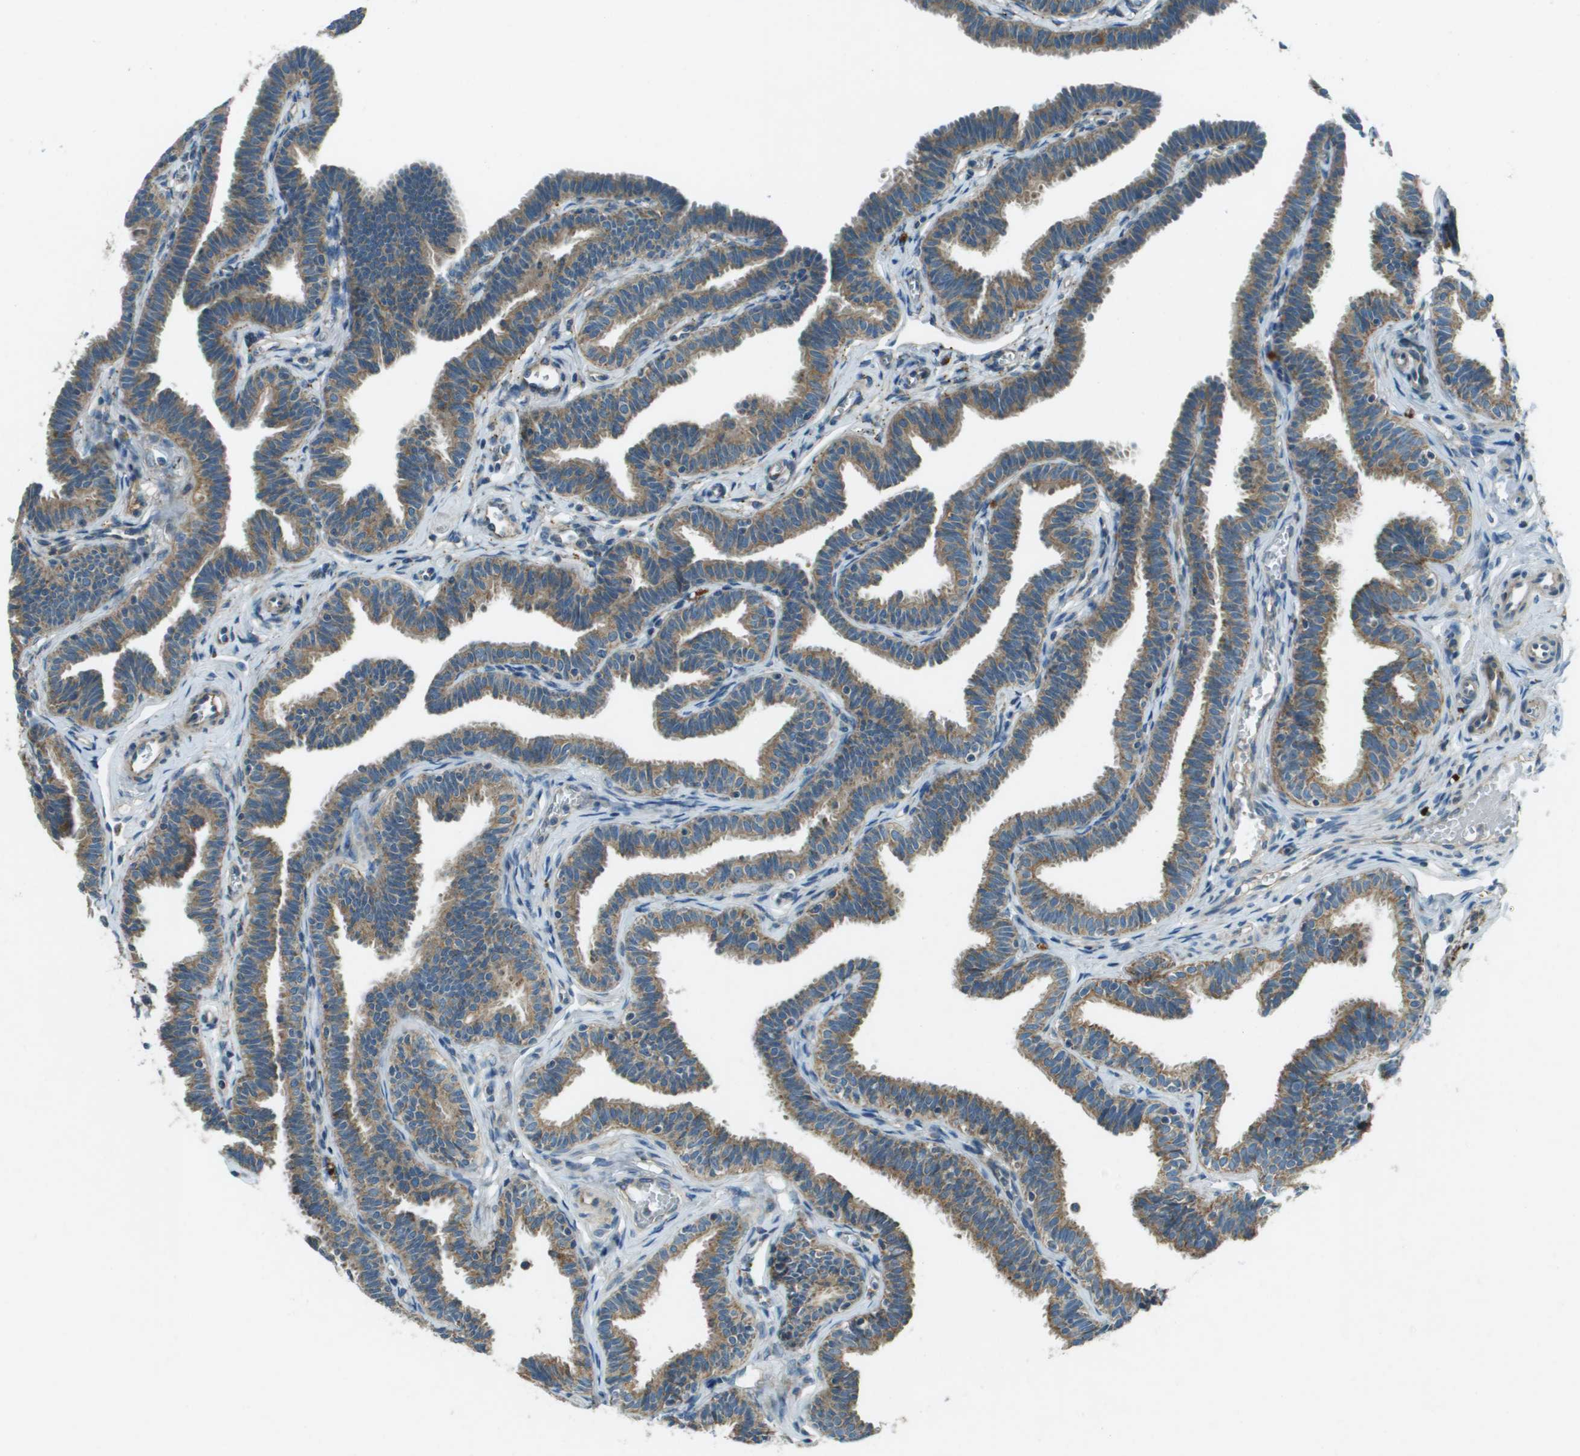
{"staining": {"intensity": "moderate", "quantity": ">75%", "location": "cytoplasmic/membranous"}, "tissue": "fallopian tube", "cell_type": "Glandular cells", "image_type": "normal", "snomed": [{"axis": "morphology", "description": "Normal tissue, NOS"}, {"axis": "topography", "description": "Fallopian tube"}, {"axis": "topography", "description": "Ovary"}], "caption": "Immunohistochemical staining of benign human fallopian tube exhibits >75% levels of moderate cytoplasmic/membranous protein positivity in approximately >75% of glandular cells.", "gene": "MIGA1", "patient": {"sex": "female", "age": 23}}